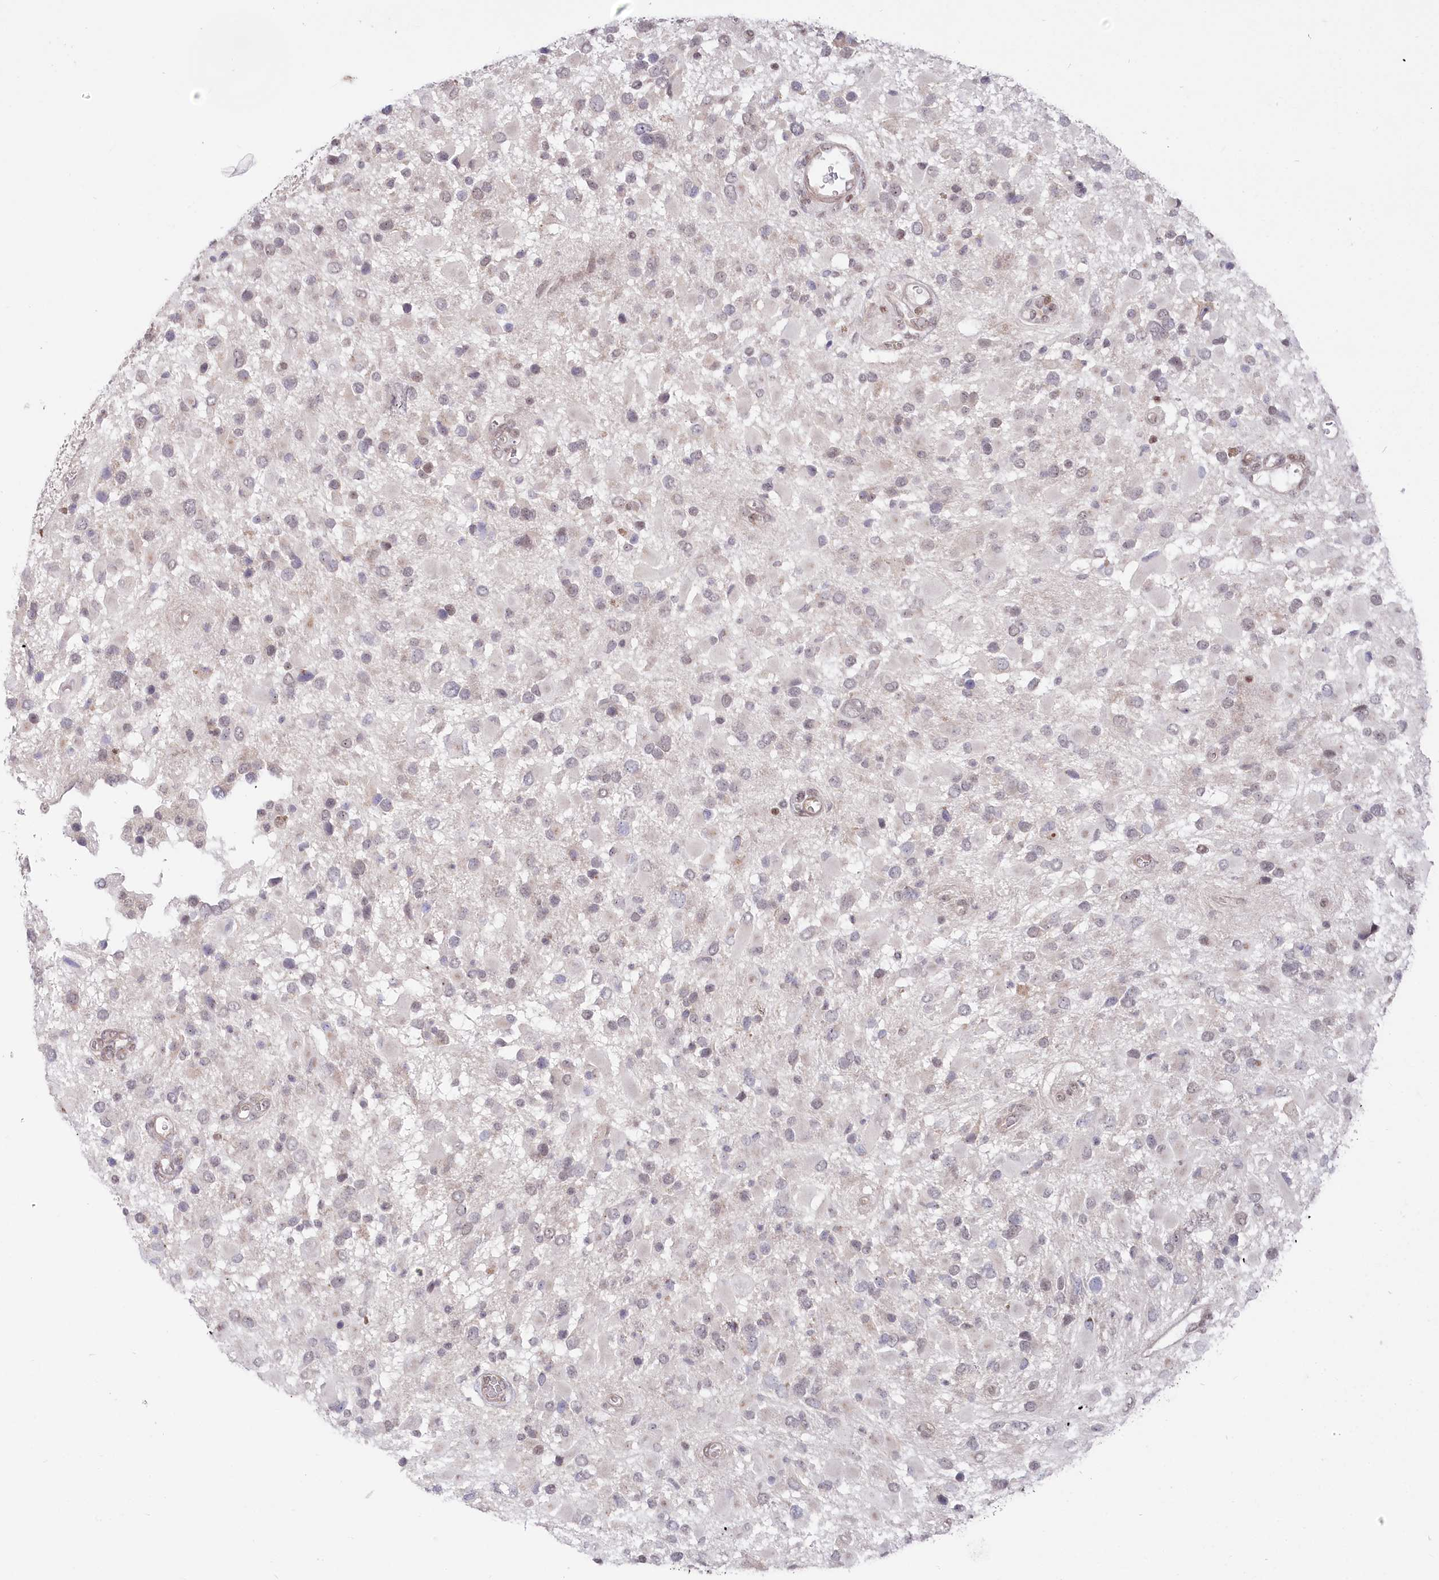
{"staining": {"intensity": "negative", "quantity": "none", "location": "none"}, "tissue": "glioma", "cell_type": "Tumor cells", "image_type": "cancer", "snomed": [{"axis": "morphology", "description": "Glioma, malignant, High grade"}, {"axis": "topography", "description": "Brain"}], "caption": "Tumor cells are negative for brown protein staining in glioma.", "gene": "CGGBP1", "patient": {"sex": "male", "age": 53}}